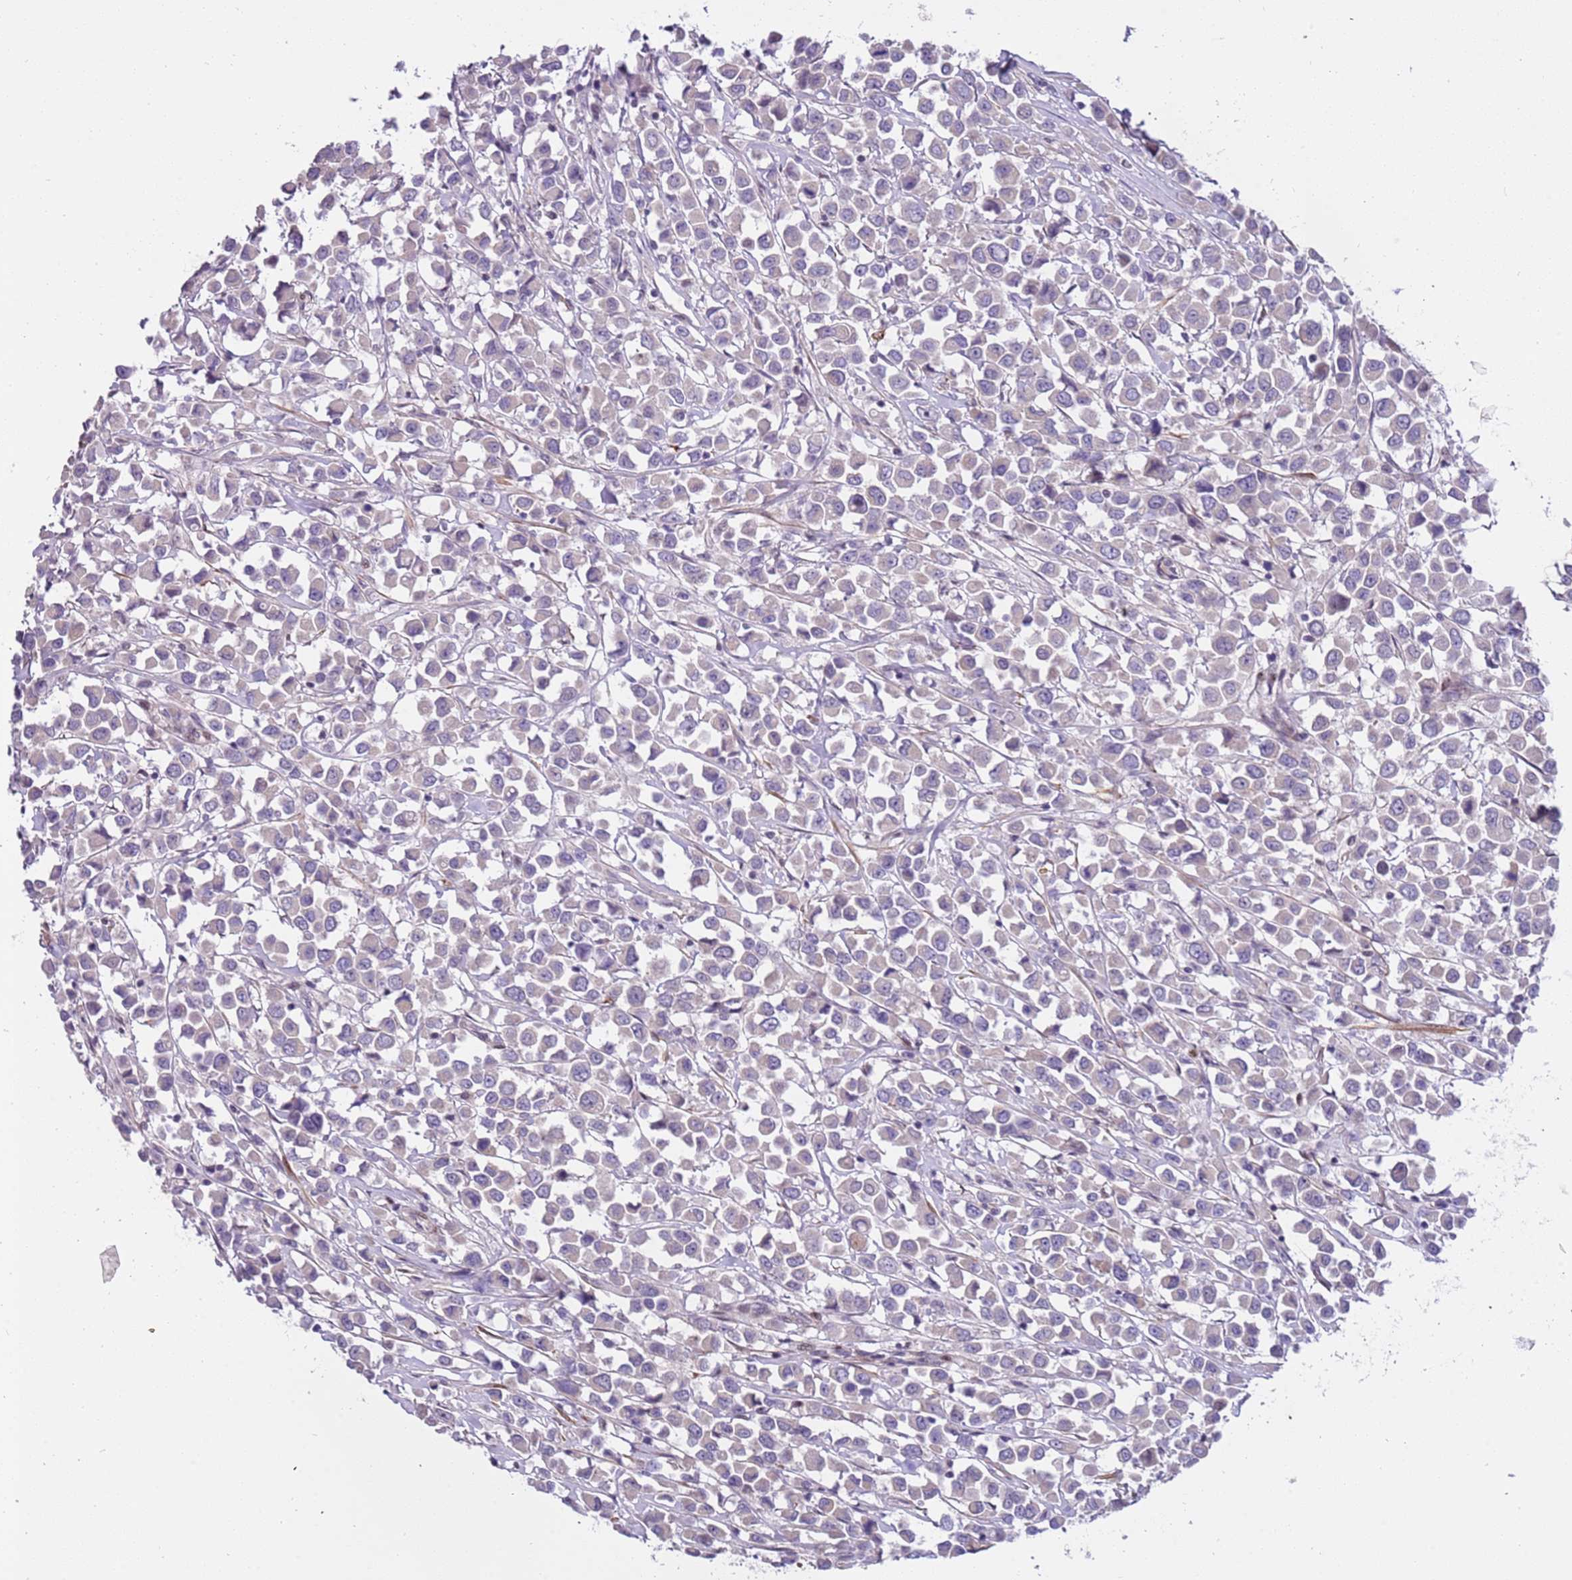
{"staining": {"intensity": "negative", "quantity": "none", "location": "none"}, "tissue": "breast cancer", "cell_type": "Tumor cells", "image_type": "cancer", "snomed": [{"axis": "morphology", "description": "Duct carcinoma"}, {"axis": "topography", "description": "Breast"}], "caption": "Immunohistochemistry (IHC) histopathology image of neoplastic tissue: human breast cancer stained with DAB demonstrates no significant protein positivity in tumor cells.", "gene": "PLEKHH1", "patient": {"sex": "female", "age": 61}}